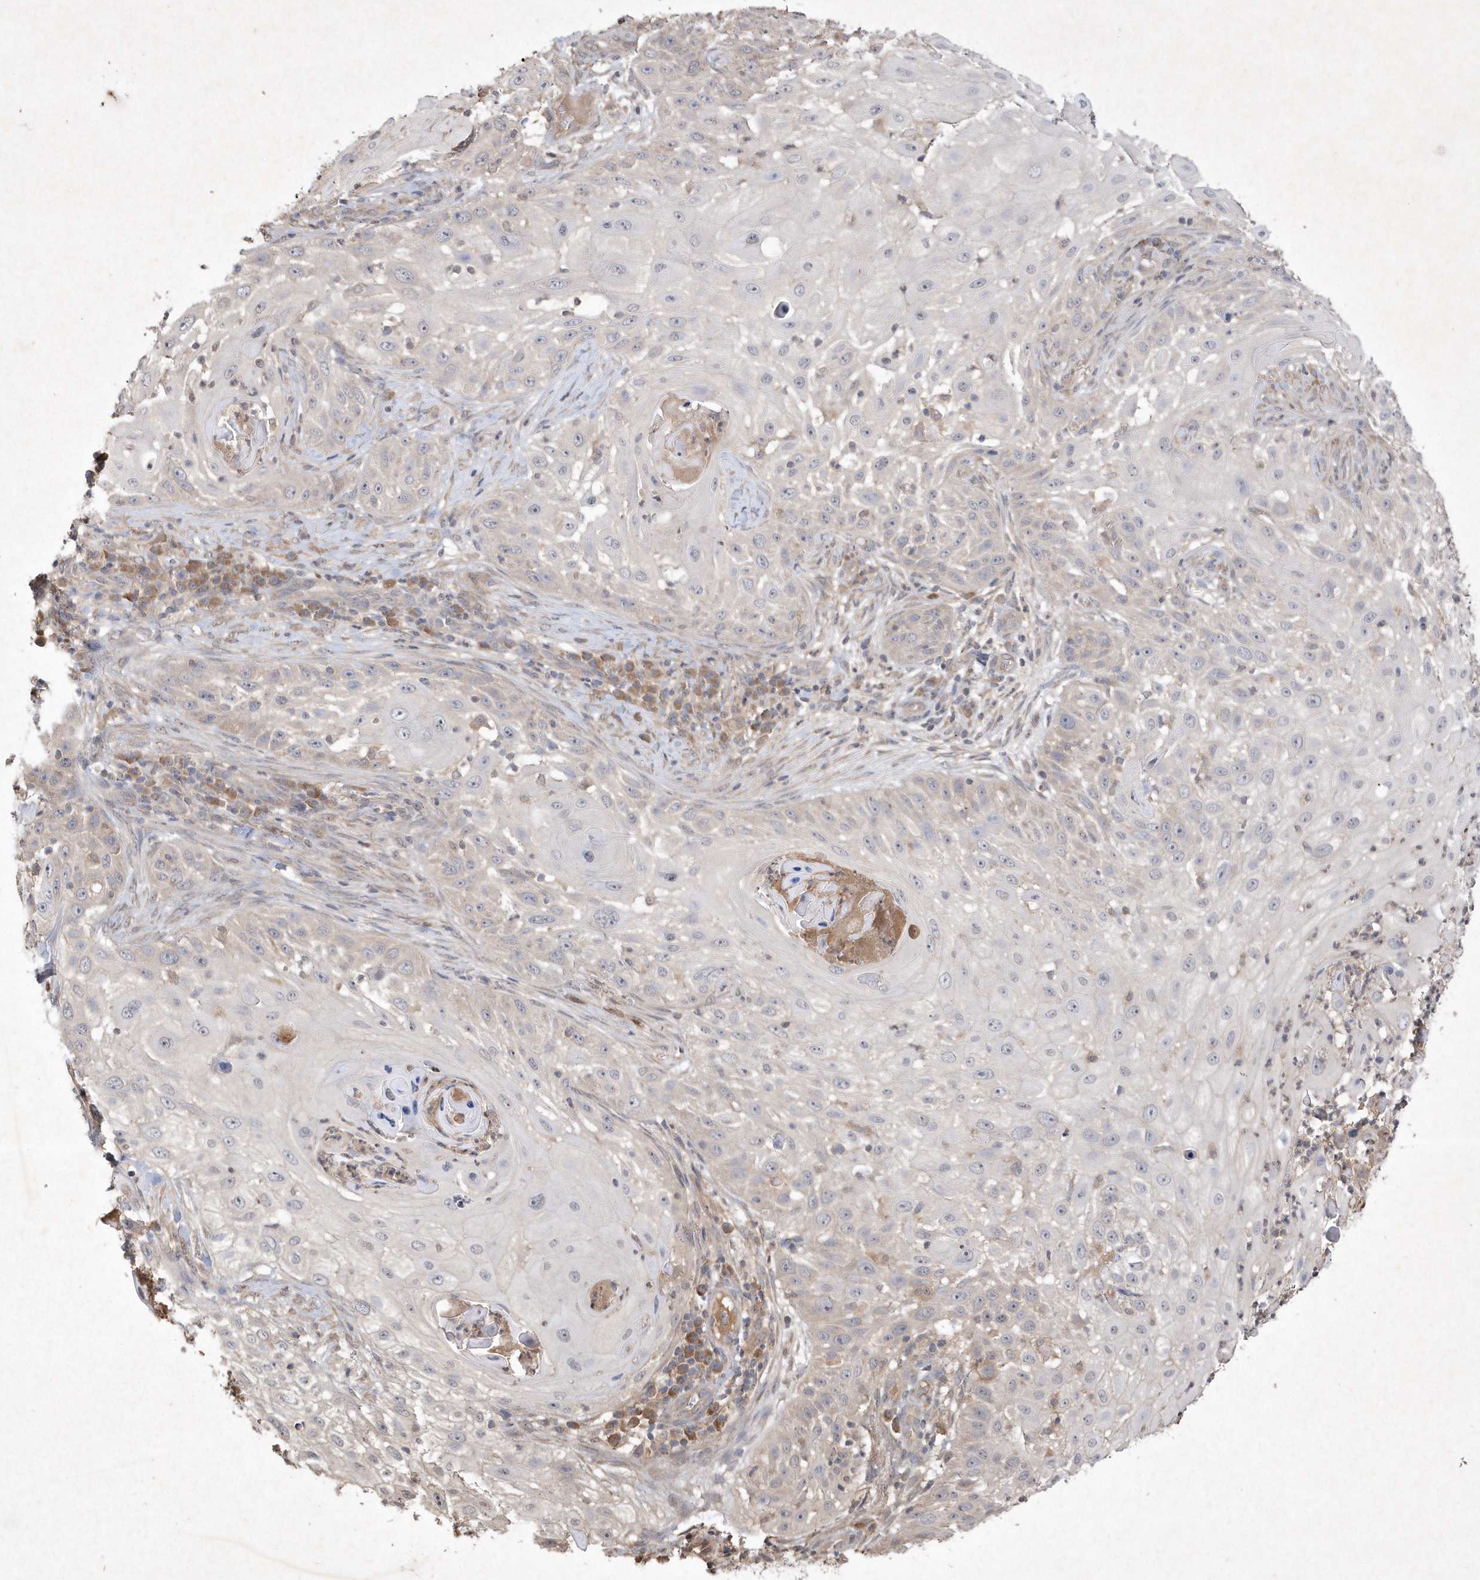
{"staining": {"intensity": "negative", "quantity": "none", "location": "none"}, "tissue": "skin cancer", "cell_type": "Tumor cells", "image_type": "cancer", "snomed": [{"axis": "morphology", "description": "Squamous cell carcinoma, NOS"}, {"axis": "topography", "description": "Skin"}], "caption": "Skin cancer stained for a protein using IHC shows no expression tumor cells.", "gene": "AKR7A2", "patient": {"sex": "female", "age": 44}}